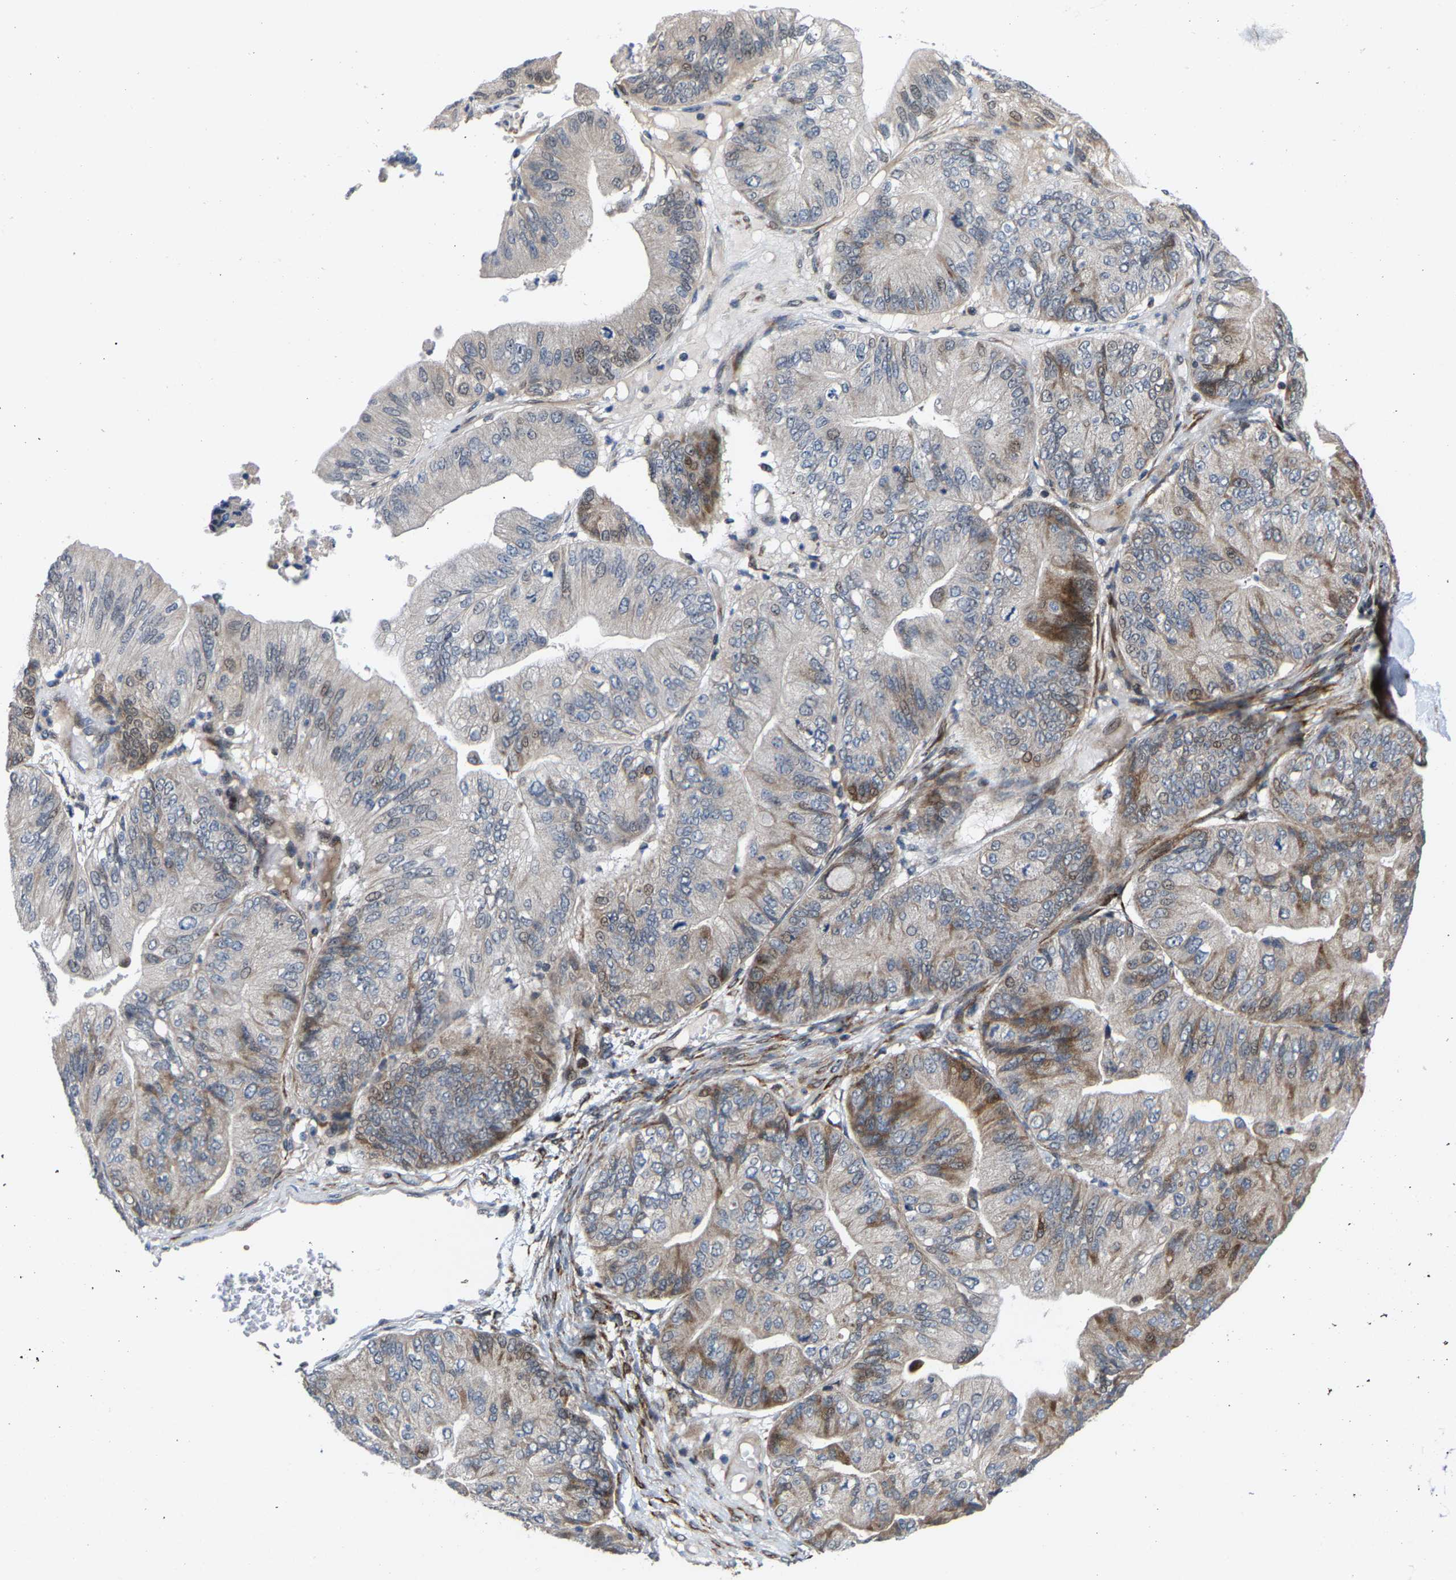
{"staining": {"intensity": "moderate", "quantity": "<25%", "location": "cytoplasmic/membranous"}, "tissue": "ovarian cancer", "cell_type": "Tumor cells", "image_type": "cancer", "snomed": [{"axis": "morphology", "description": "Cystadenocarcinoma, mucinous, NOS"}, {"axis": "topography", "description": "Ovary"}], "caption": "A high-resolution photomicrograph shows IHC staining of ovarian cancer, which shows moderate cytoplasmic/membranous staining in about <25% of tumor cells.", "gene": "TDRKH", "patient": {"sex": "female", "age": 61}}